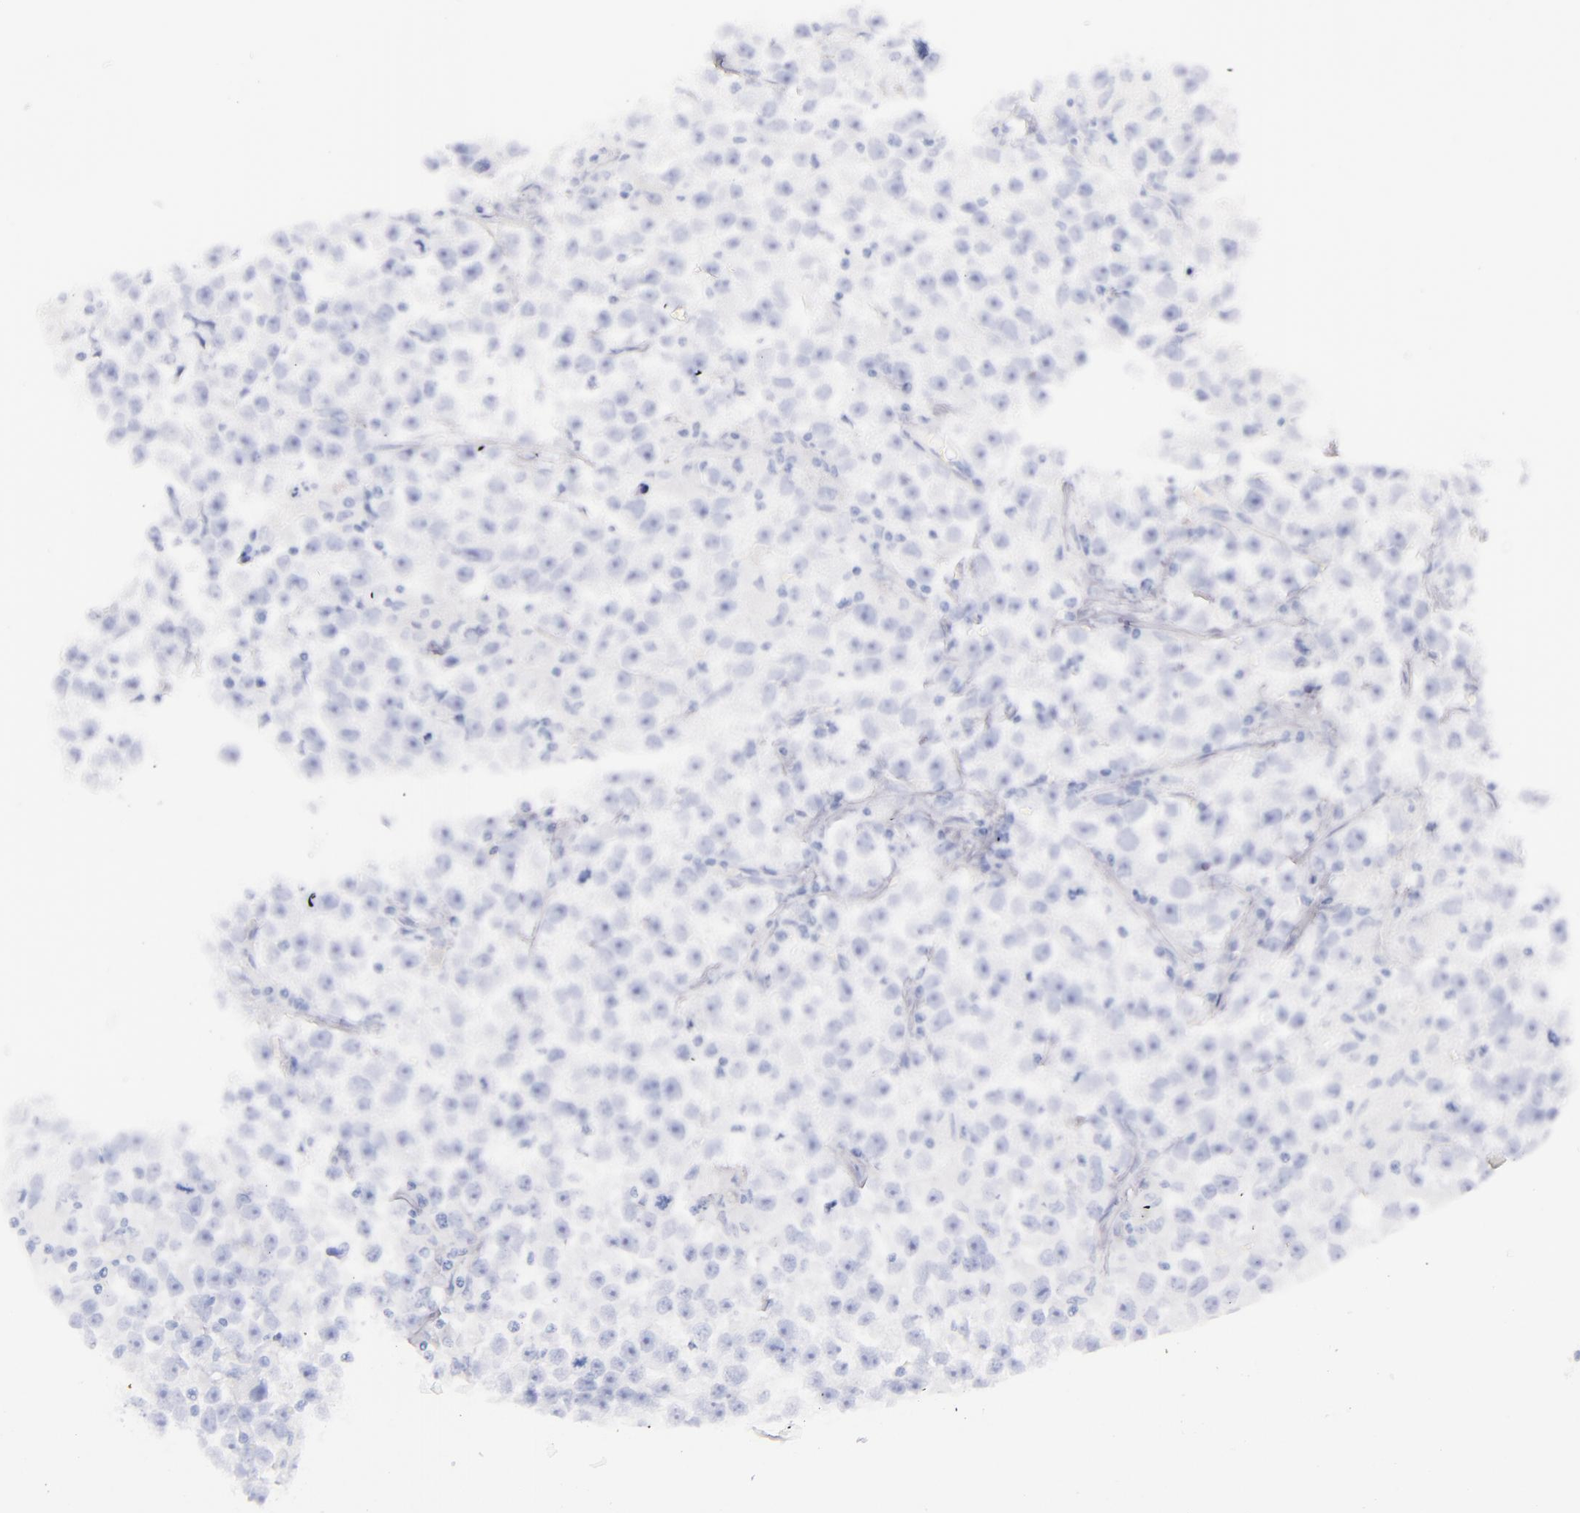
{"staining": {"intensity": "negative", "quantity": "none", "location": "none"}, "tissue": "testis cancer", "cell_type": "Tumor cells", "image_type": "cancer", "snomed": [{"axis": "morphology", "description": "Seminoma, NOS"}, {"axis": "topography", "description": "Testis"}], "caption": "Immunohistochemistry (IHC) image of neoplastic tissue: human seminoma (testis) stained with DAB exhibits no significant protein positivity in tumor cells.", "gene": "SFTPB", "patient": {"sex": "male", "age": 33}}